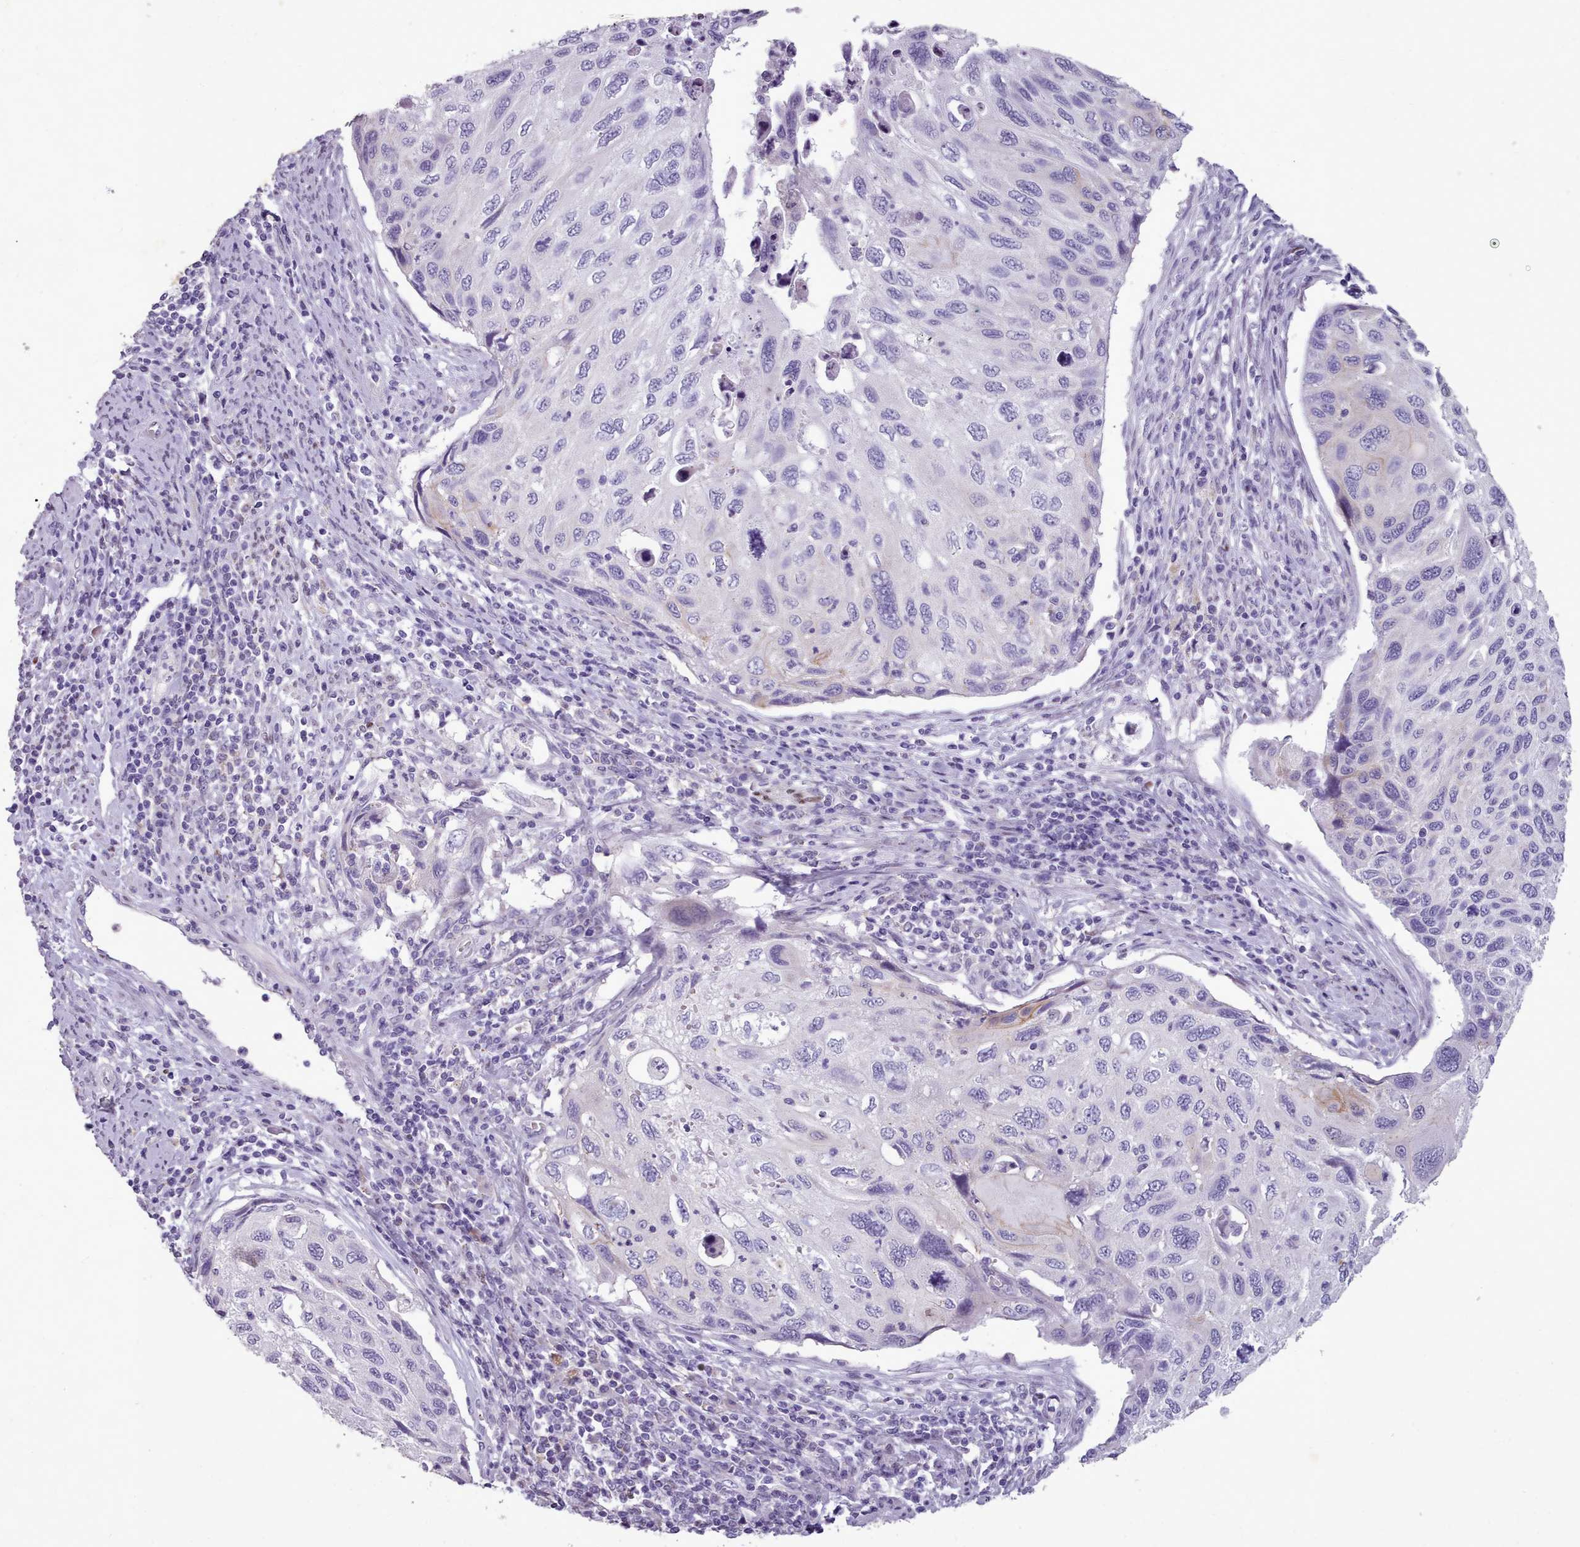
{"staining": {"intensity": "negative", "quantity": "none", "location": "none"}, "tissue": "cervical cancer", "cell_type": "Tumor cells", "image_type": "cancer", "snomed": [{"axis": "morphology", "description": "Squamous cell carcinoma, NOS"}, {"axis": "topography", "description": "Cervix"}], "caption": "Micrograph shows no protein staining in tumor cells of squamous cell carcinoma (cervical) tissue.", "gene": "KCNT2", "patient": {"sex": "female", "age": 70}}